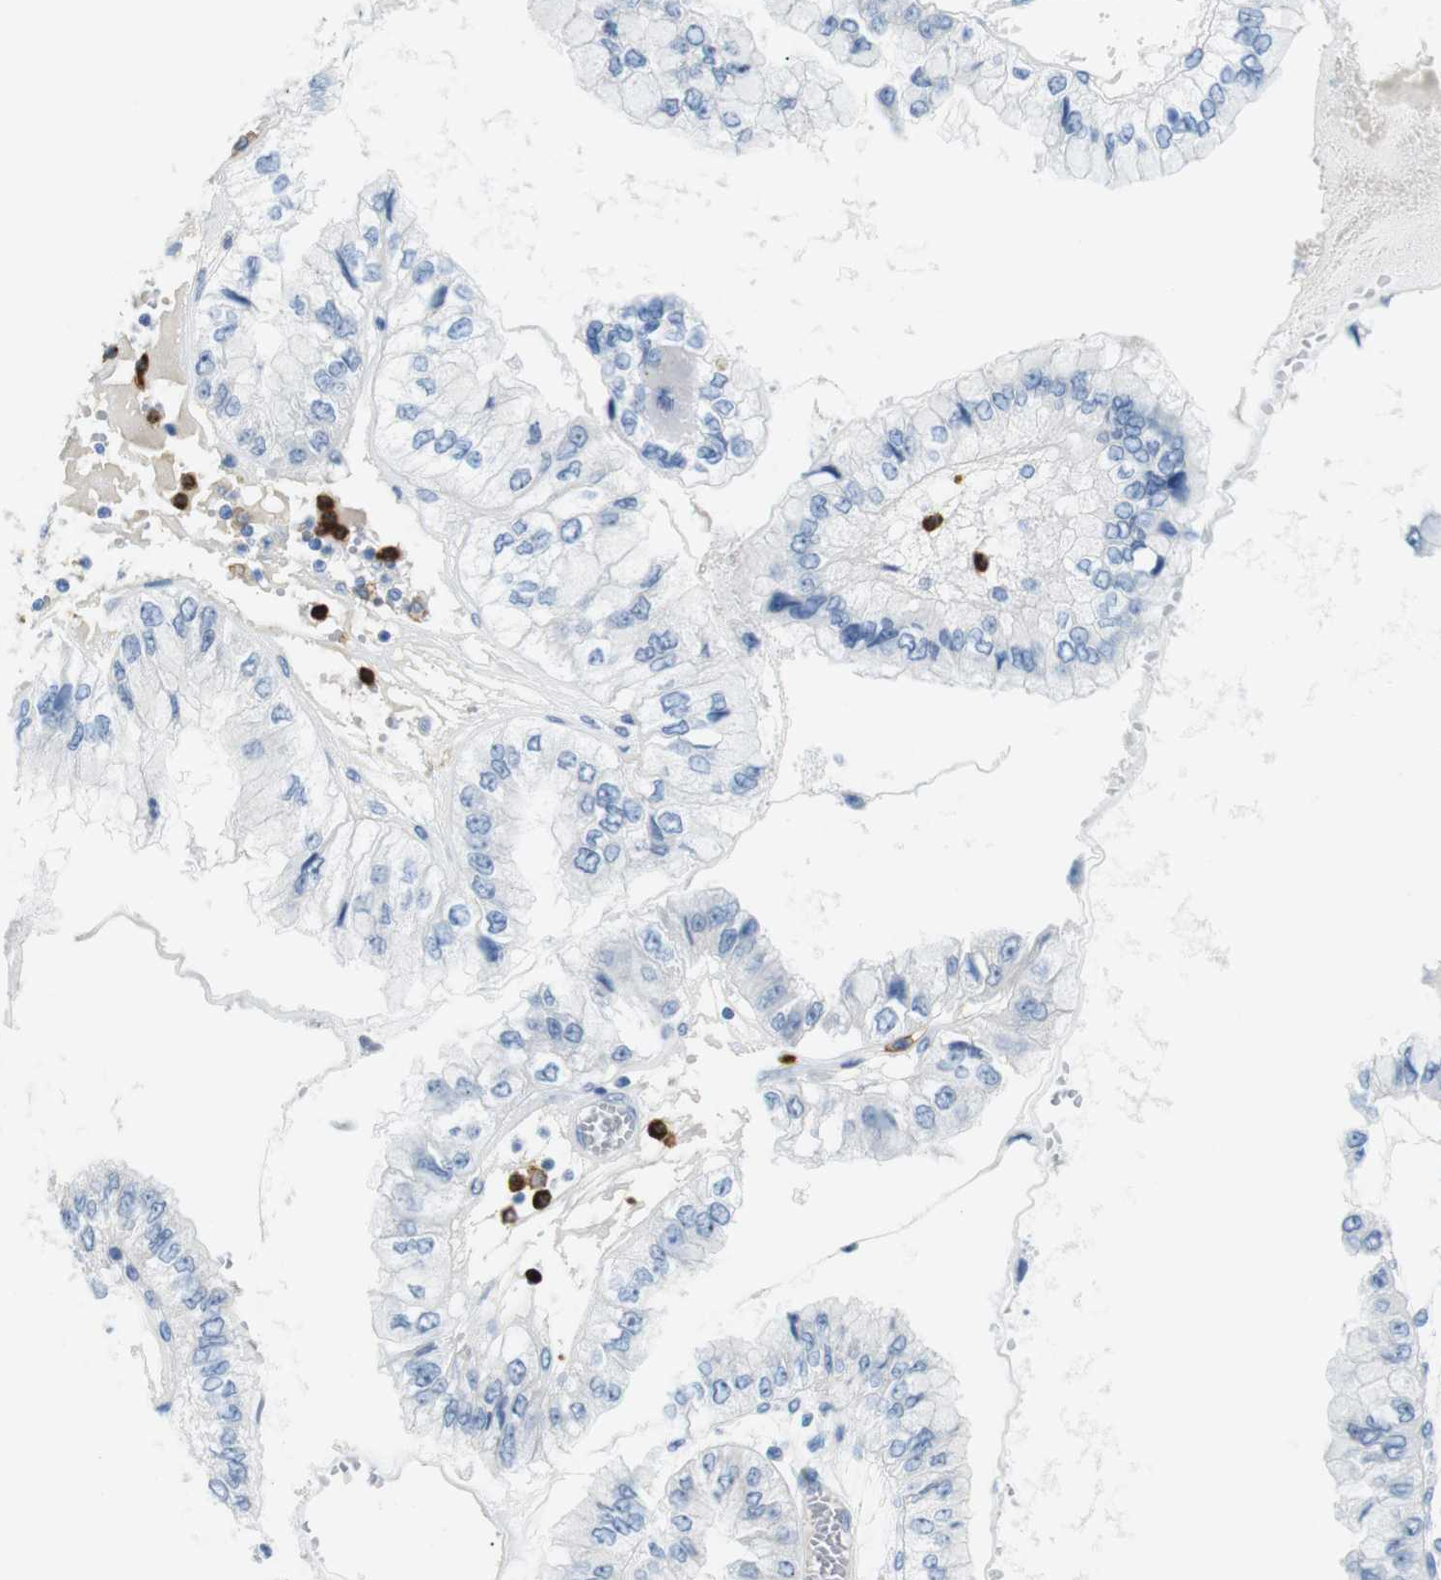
{"staining": {"intensity": "negative", "quantity": "none", "location": "none"}, "tissue": "liver cancer", "cell_type": "Tumor cells", "image_type": "cancer", "snomed": [{"axis": "morphology", "description": "Cholangiocarcinoma"}, {"axis": "topography", "description": "Liver"}], "caption": "A high-resolution histopathology image shows immunohistochemistry staining of liver cholangiocarcinoma, which demonstrates no significant expression in tumor cells.", "gene": "MCEMP1", "patient": {"sex": "female", "age": 79}}